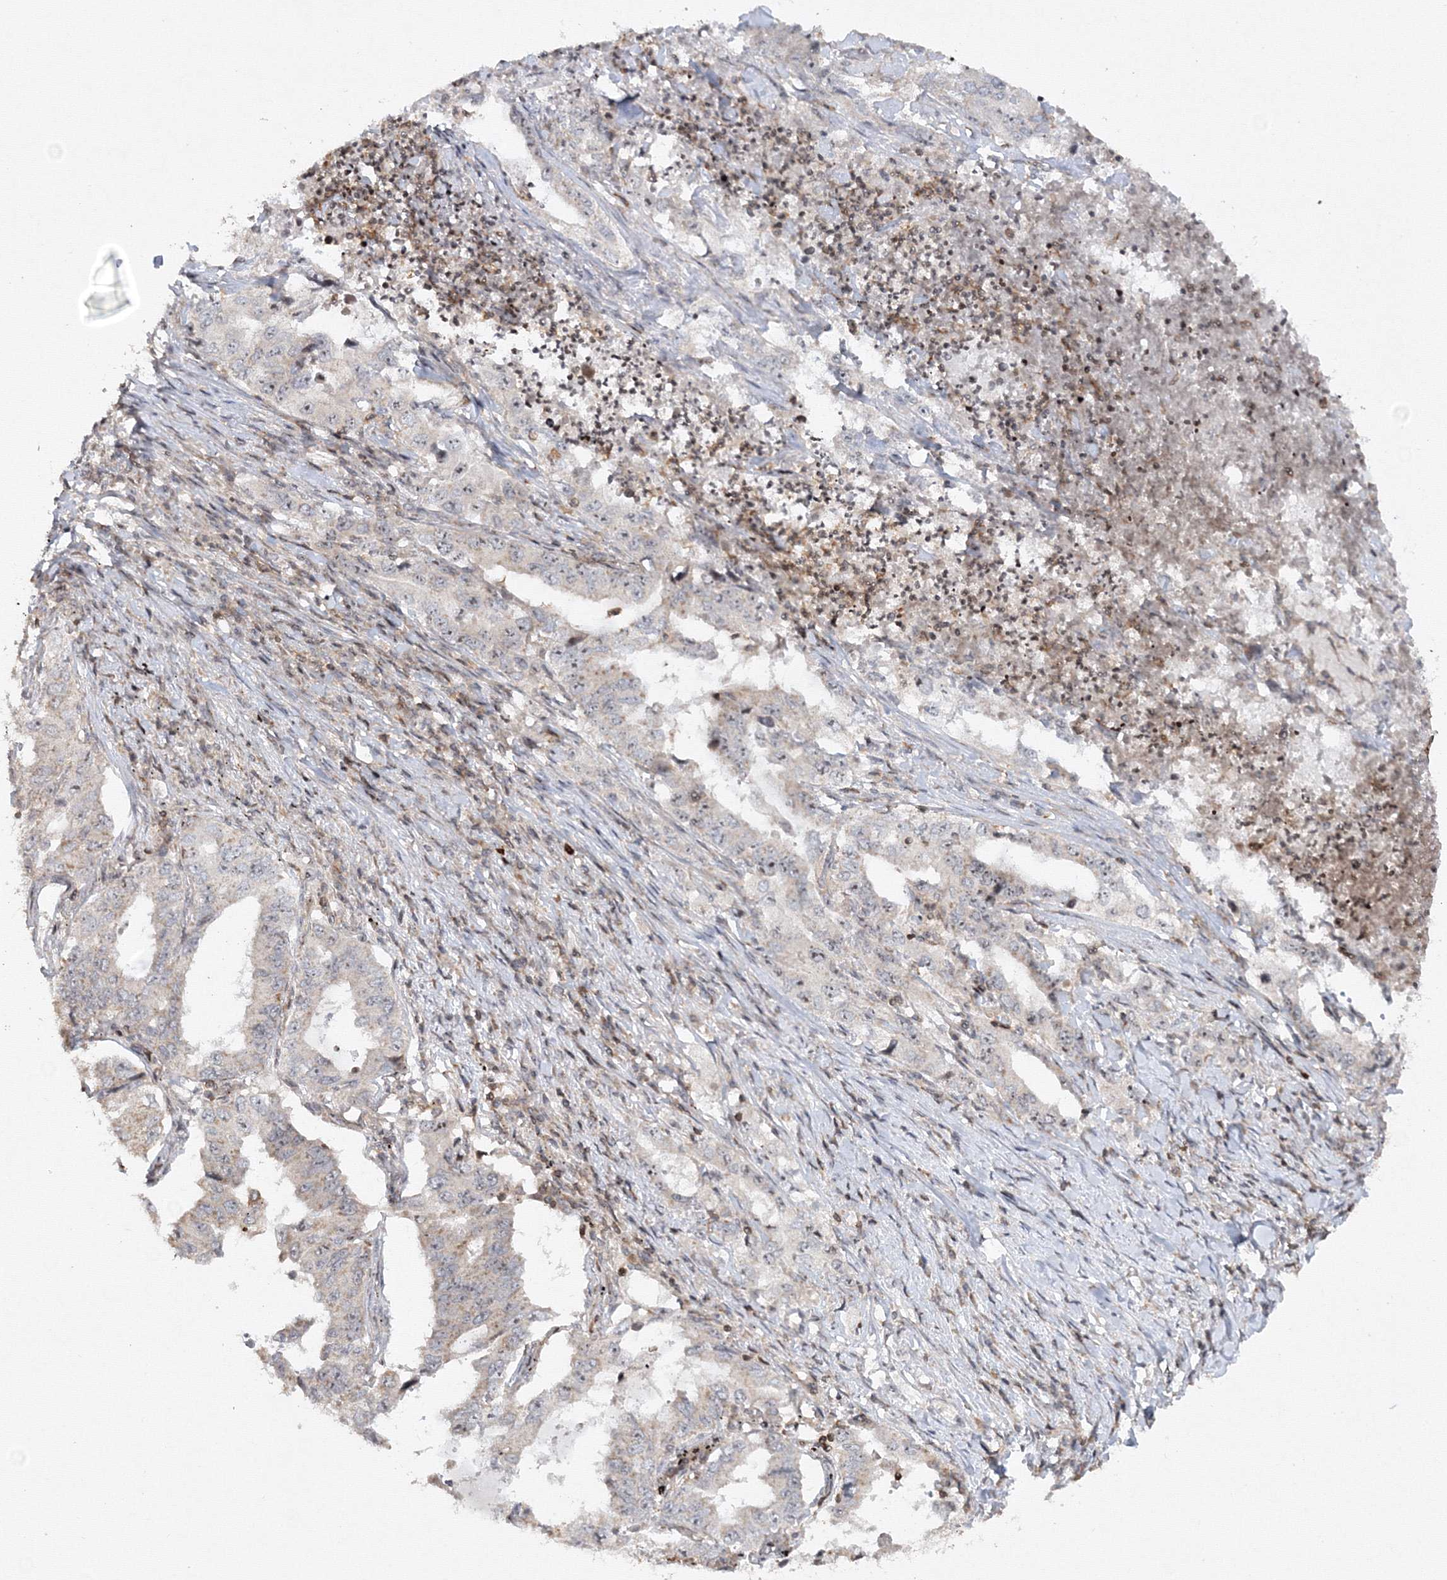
{"staining": {"intensity": "weak", "quantity": "<25%", "location": "cytoplasmic/membranous,nuclear"}, "tissue": "lung cancer", "cell_type": "Tumor cells", "image_type": "cancer", "snomed": [{"axis": "morphology", "description": "Adenocarcinoma, NOS"}, {"axis": "topography", "description": "Lung"}], "caption": "Tumor cells are negative for protein expression in human lung cancer (adenocarcinoma).", "gene": "MKRN2", "patient": {"sex": "female", "age": 51}}